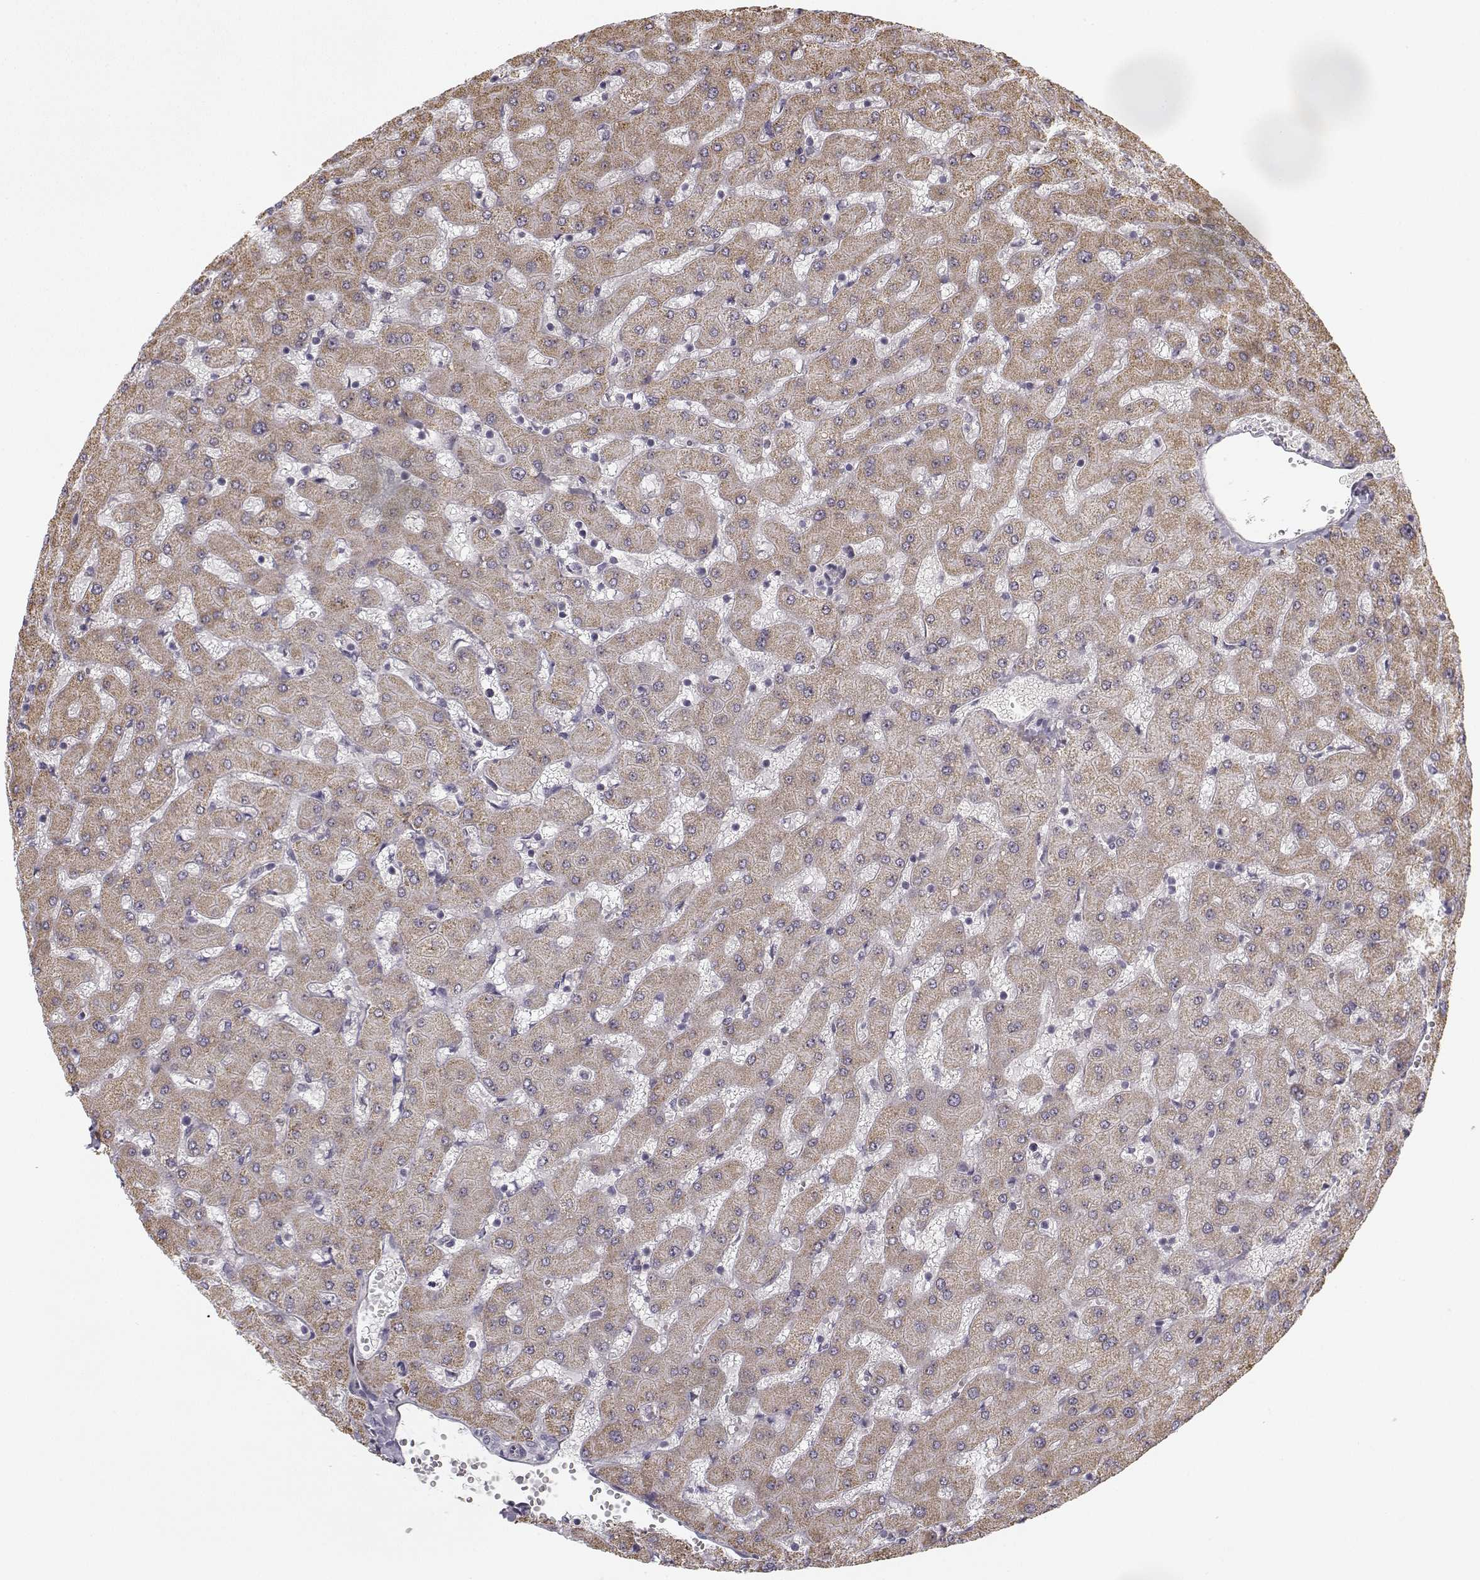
{"staining": {"intensity": "negative", "quantity": "none", "location": "none"}, "tissue": "liver", "cell_type": "Cholangiocytes", "image_type": "normal", "snomed": [{"axis": "morphology", "description": "Normal tissue, NOS"}, {"axis": "topography", "description": "Liver"}], "caption": "Human liver stained for a protein using immunohistochemistry (IHC) reveals no staining in cholangiocytes.", "gene": "MED12L", "patient": {"sex": "female", "age": 63}}